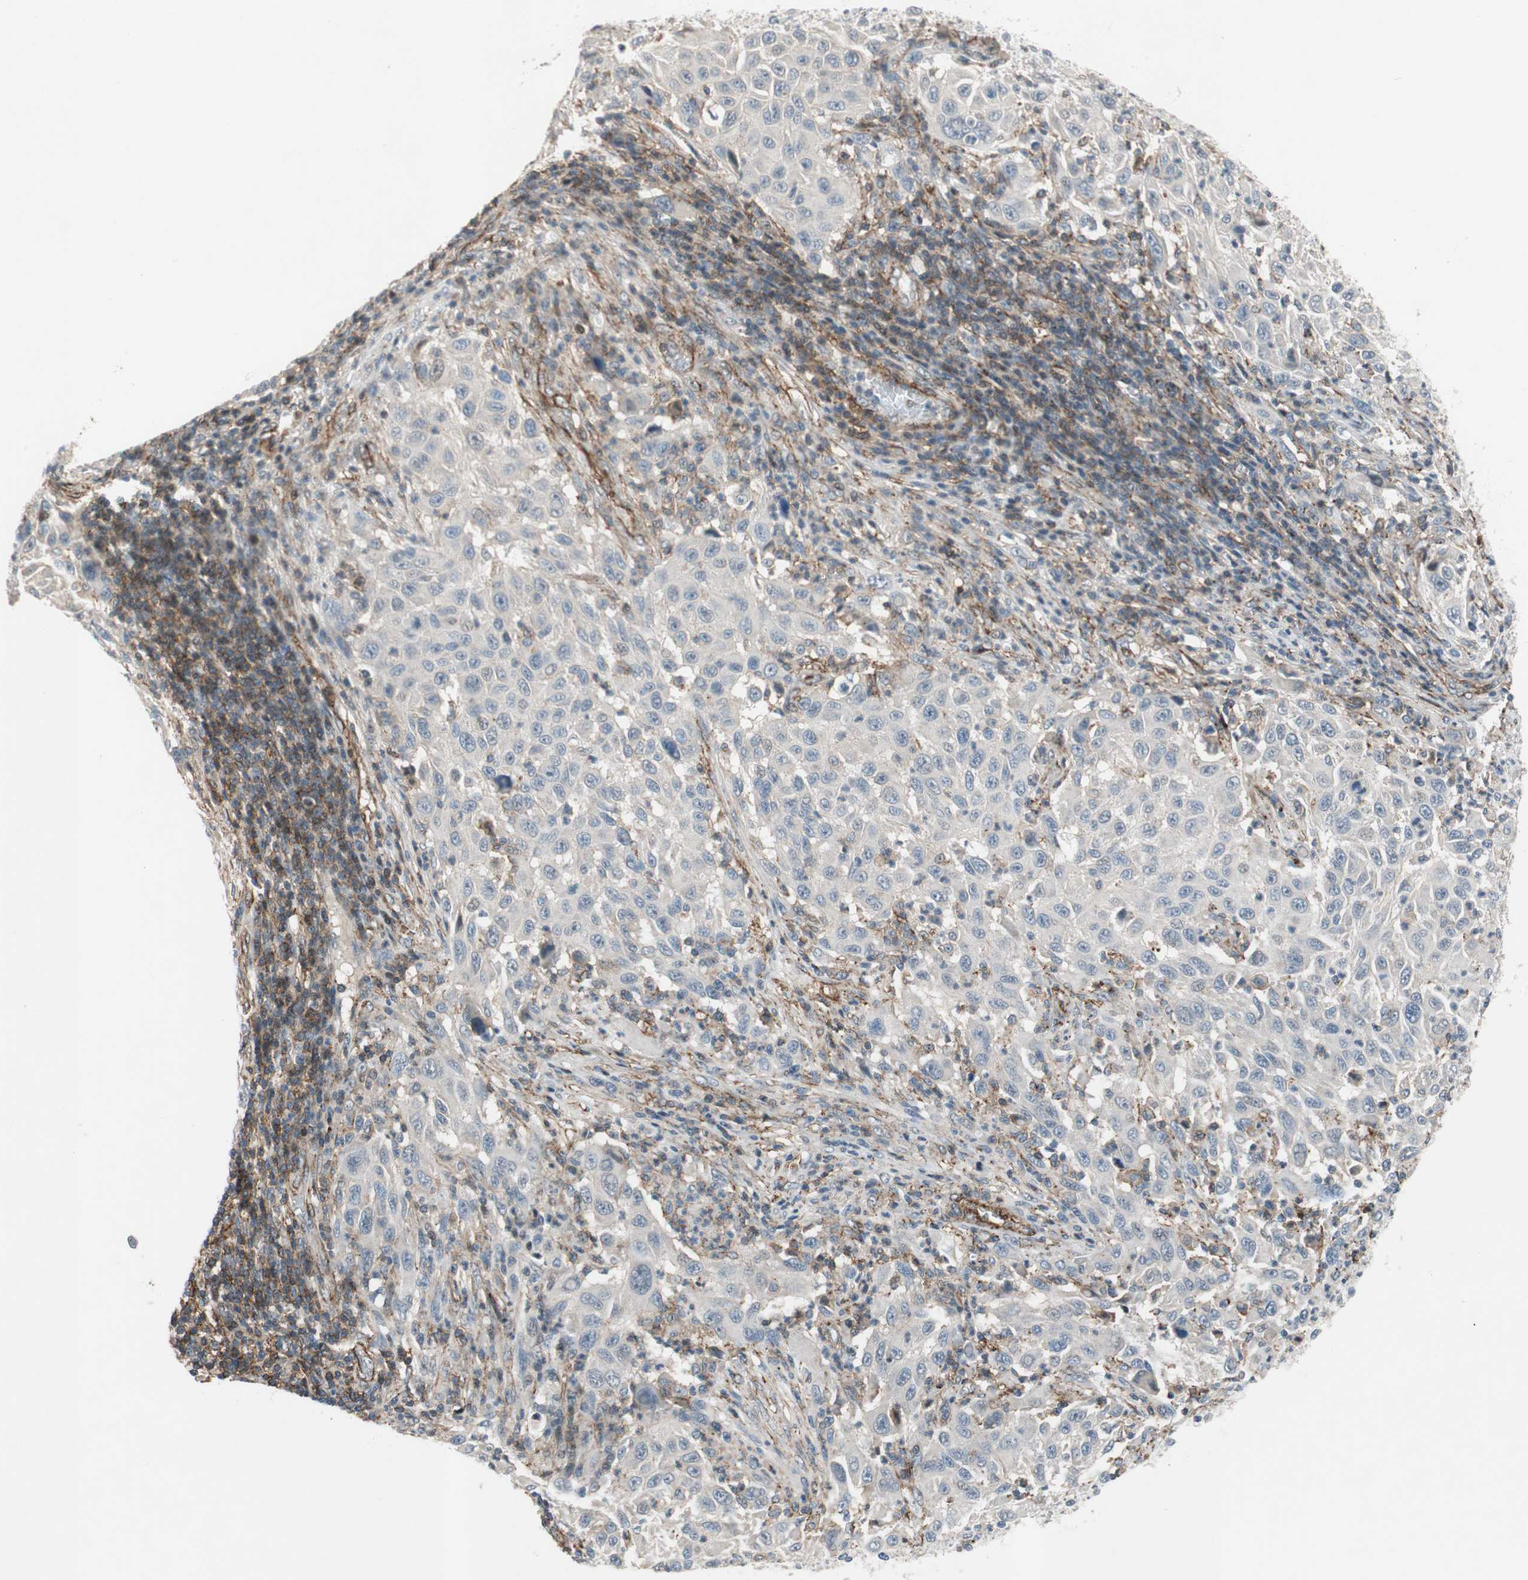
{"staining": {"intensity": "negative", "quantity": "none", "location": "none"}, "tissue": "melanoma", "cell_type": "Tumor cells", "image_type": "cancer", "snomed": [{"axis": "morphology", "description": "Malignant melanoma, Metastatic site"}, {"axis": "topography", "description": "Lymph node"}], "caption": "A photomicrograph of melanoma stained for a protein displays no brown staining in tumor cells. (DAB immunohistochemistry (IHC), high magnification).", "gene": "GRHL1", "patient": {"sex": "male", "age": 61}}